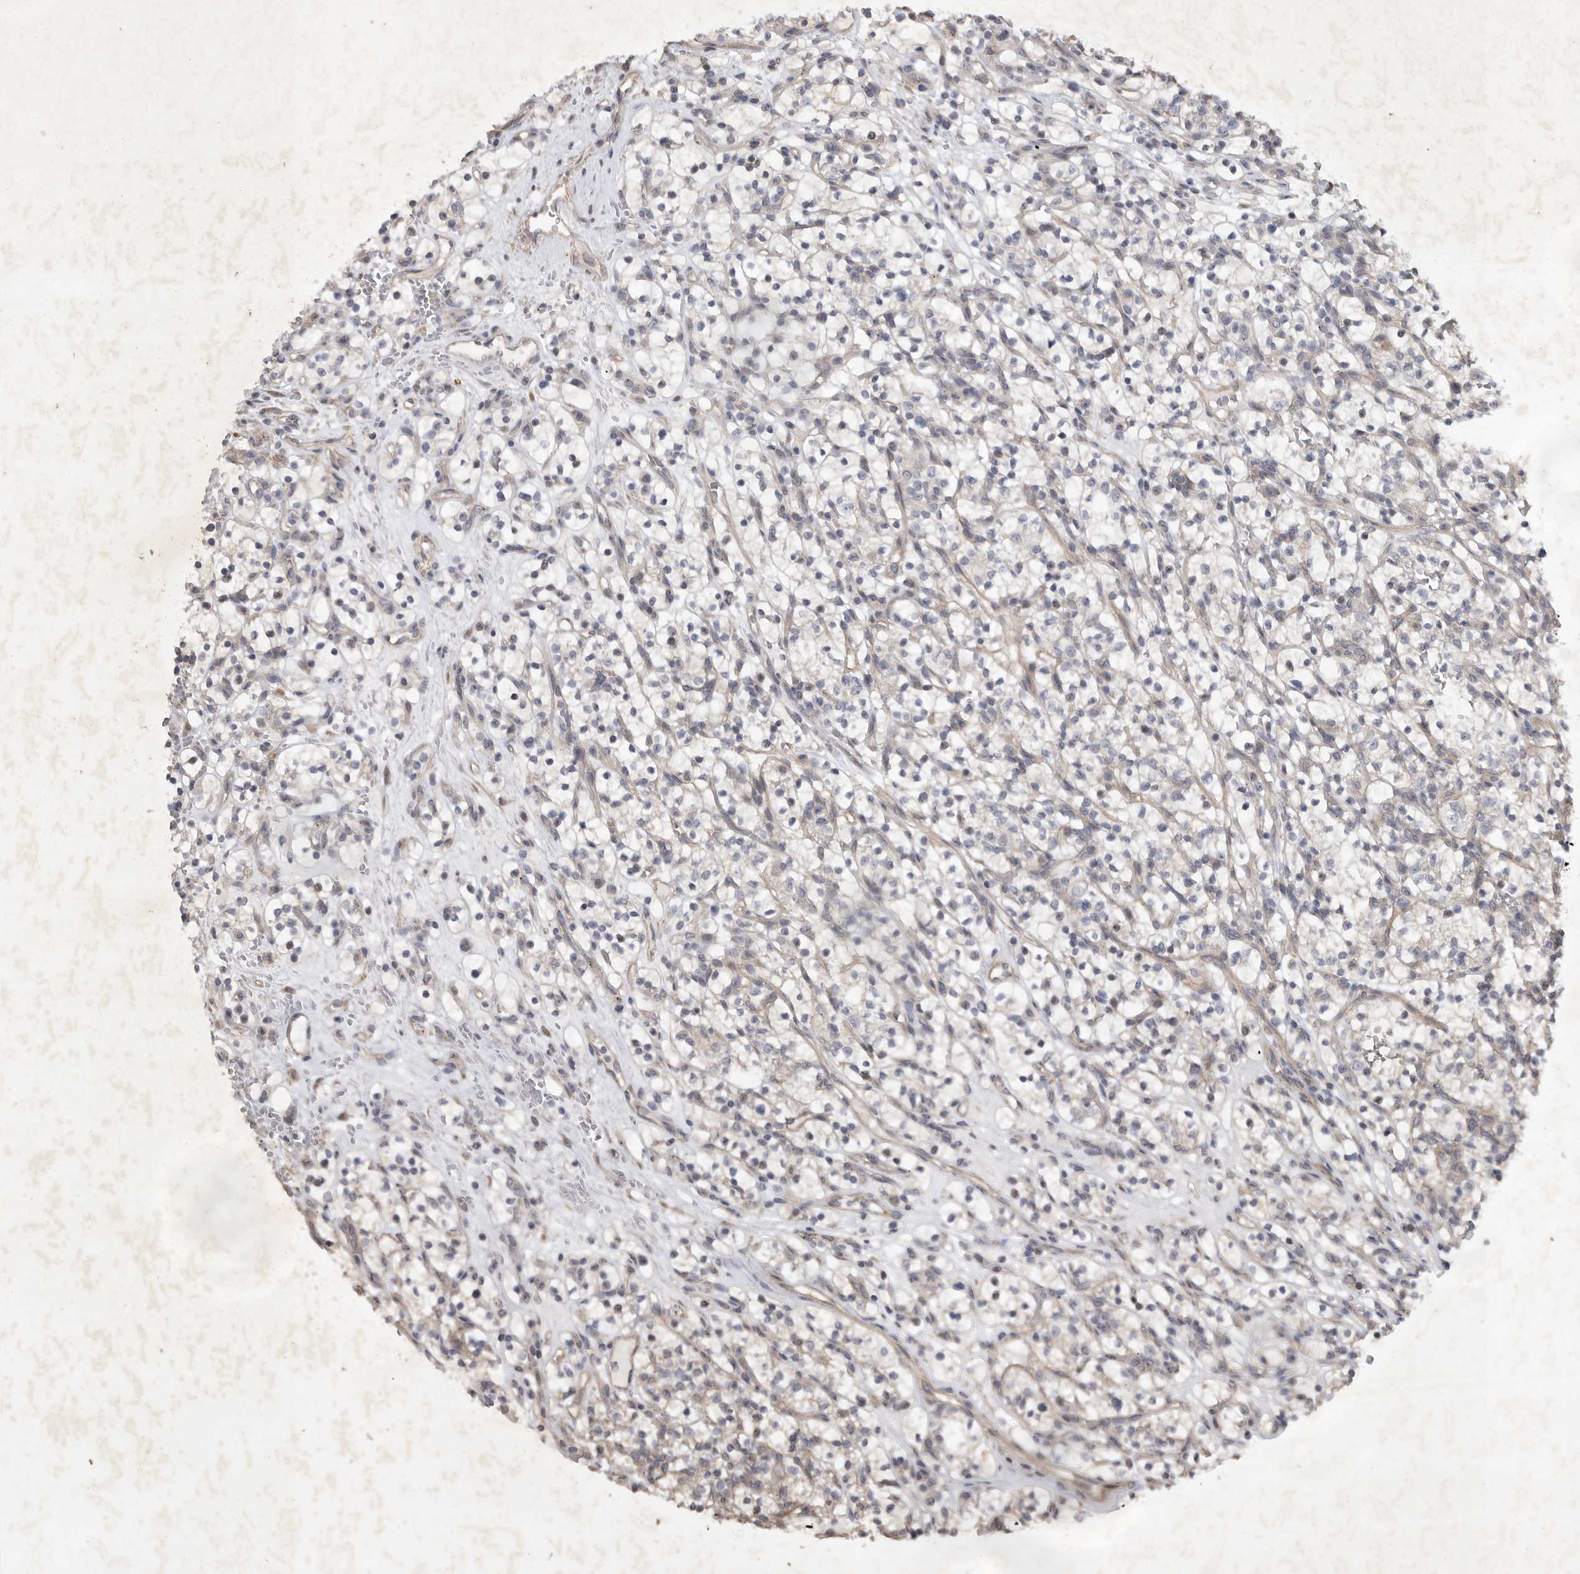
{"staining": {"intensity": "negative", "quantity": "none", "location": "none"}, "tissue": "renal cancer", "cell_type": "Tumor cells", "image_type": "cancer", "snomed": [{"axis": "morphology", "description": "Adenocarcinoma, NOS"}, {"axis": "topography", "description": "Kidney"}], "caption": "Renal adenocarcinoma stained for a protein using immunohistochemistry demonstrates no expression tumor cells.", "gene": "EDEM3", "patient": {"sex": "female", "age": 57}}